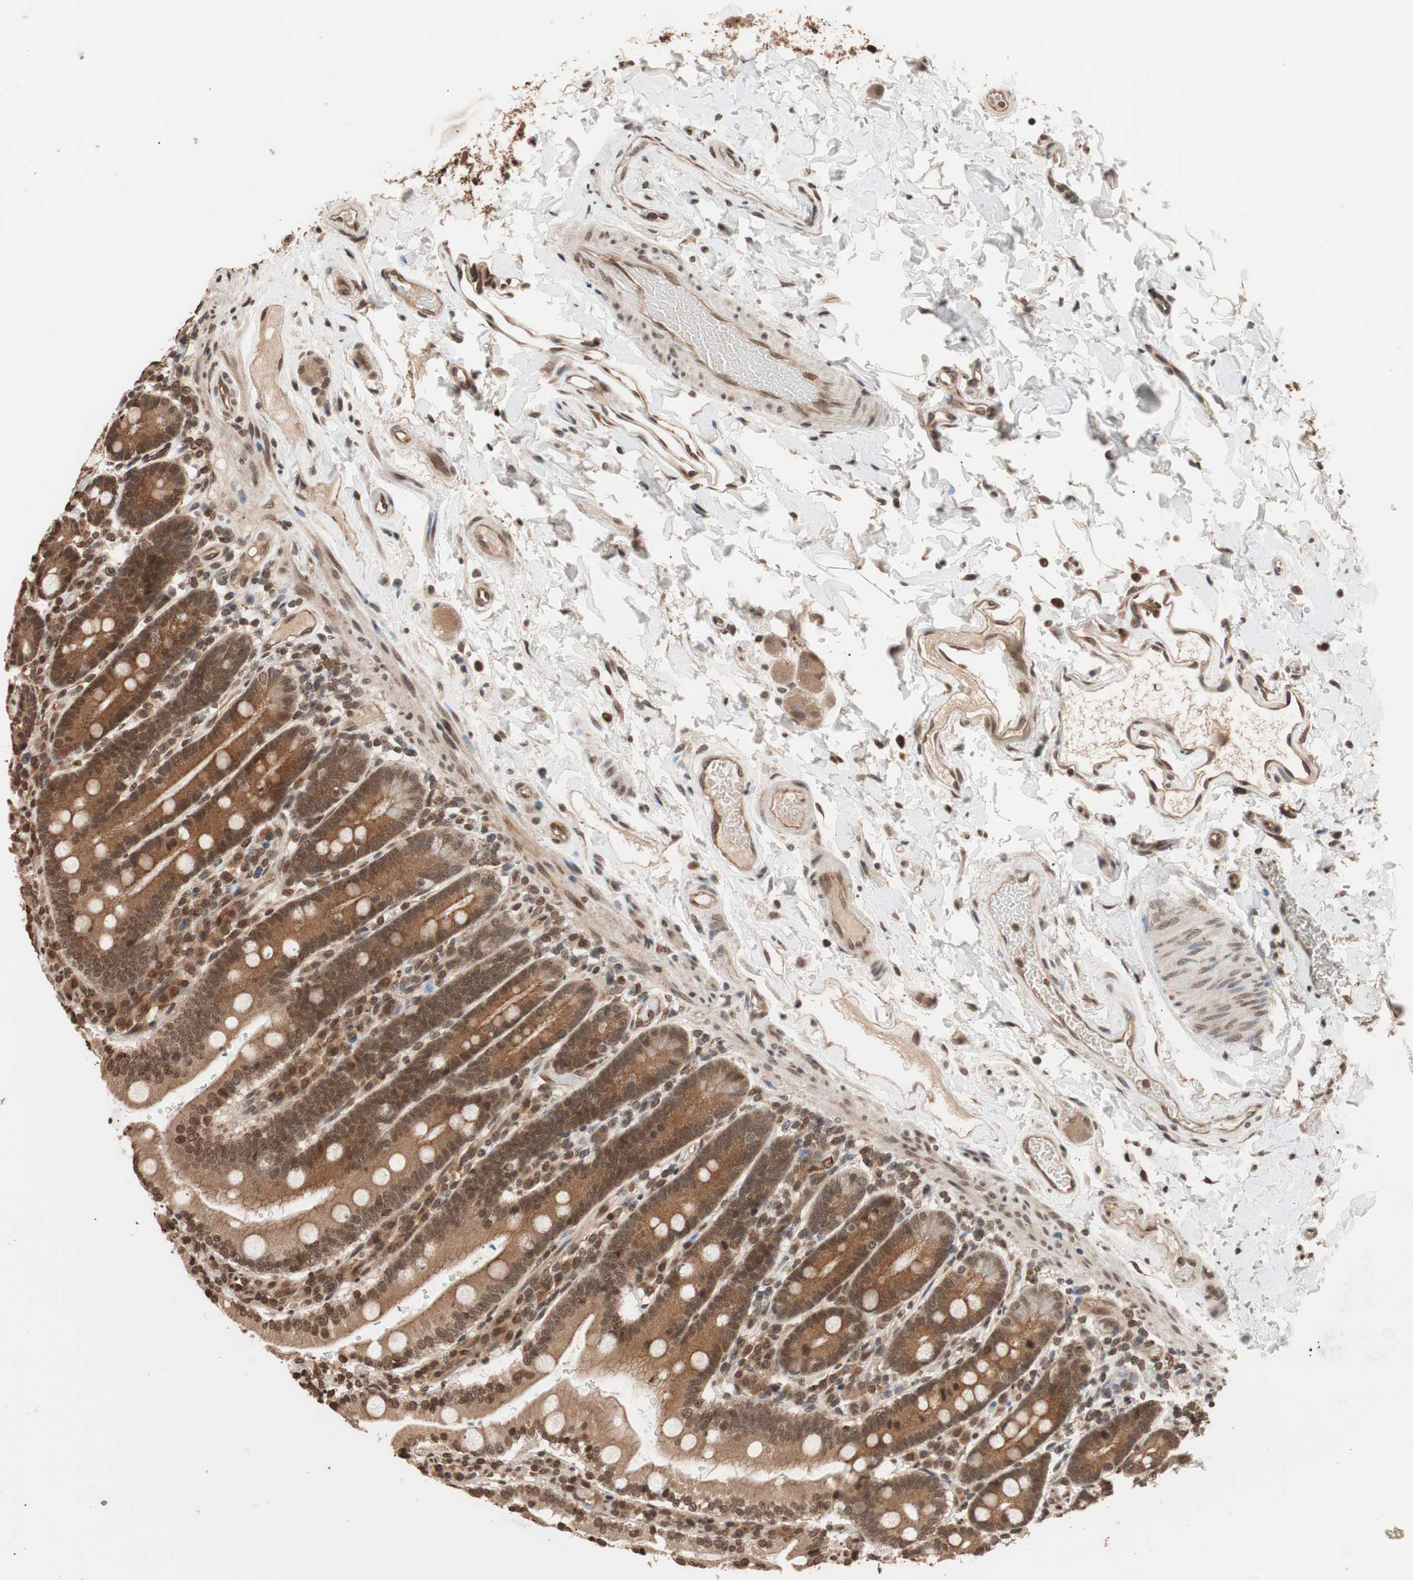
{"staining": {"intensity": "strong", "quantity": ">75%", "location": "cytoplasmic/membranous,nuclear"}, "tissue": "duodenum", "cell_type": "Glandular cells", "image_type": "normal", "snomed": [{"axis": "morphology", "description": "Normal tissue, NOS"}, {"axis": "topography", "description": "Small intestine, NOS"}], "caption": "Immunohistochemistry (IHC) (DAB (3,3'-diaminobenzidine)) staining of normal human duodenum exhibits strong cytoplasmic/membranous,nuclear protein positivity in about >75% of glandular cells. The staining is performed using DAB brown chromogen to label protein expression. The nuclei are counter-stained blue using hematoxylin.", "gene": "ZFC3H1", "patient": {"sex": "female", "age": 71}}